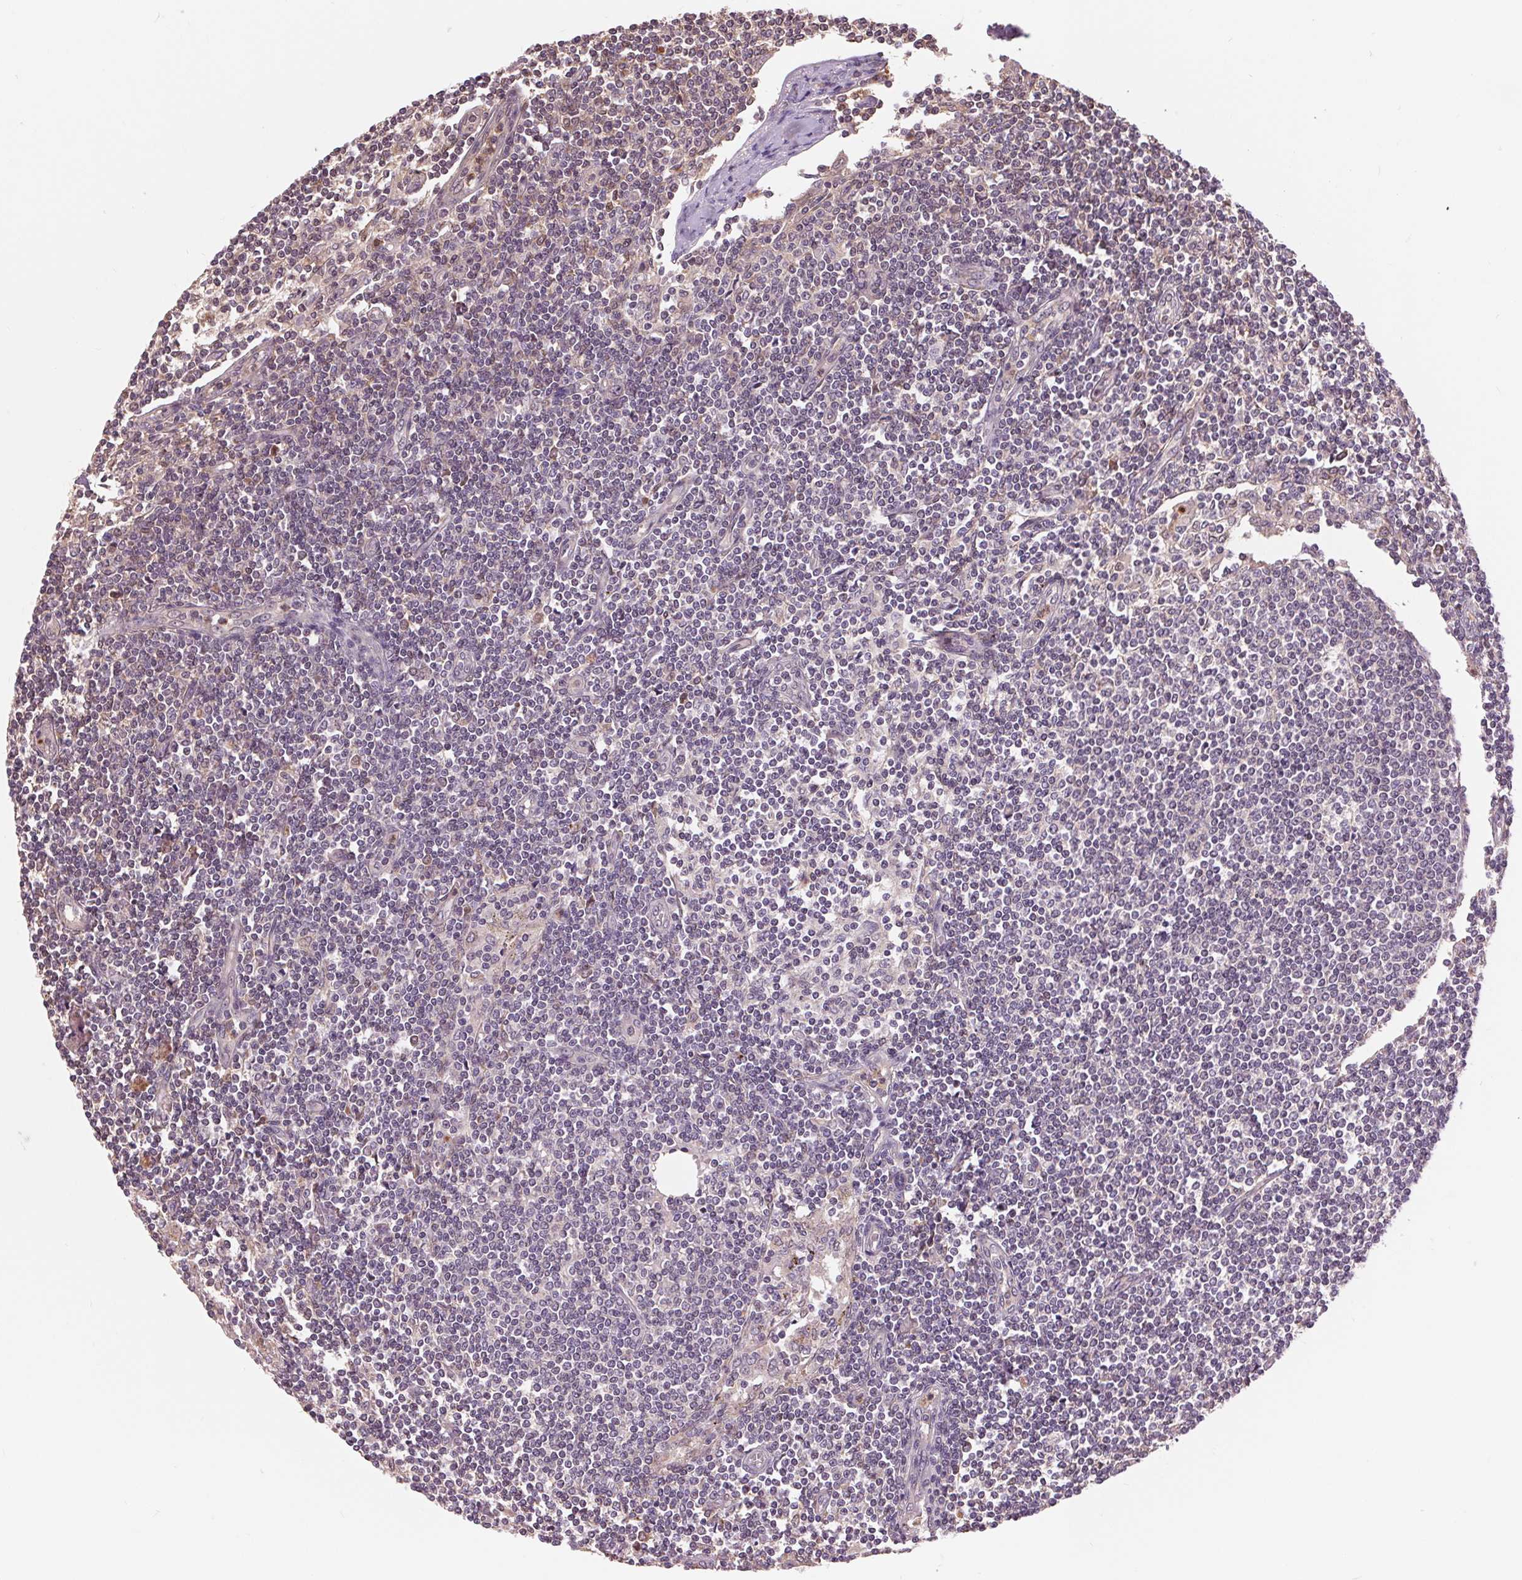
{"staining": {"intensity": "weak", "quantity": "<25%", "location": "nuclear"}, "tissue": "lymph node", "cell_type": "Germinal center cells", "image_type": "normal", "snomed": [{"axis": "morphology", "description": "Normal tissue, NOS"}, {"axis": "topography", "description": "Lymph node"}], "caption": "Immunohistochemical staining of unremarkable human lymph node exhibits no significant expression in germinal center cells.", "gene": "TMEM273", "patient": {"sex": "female", "age": 69}}